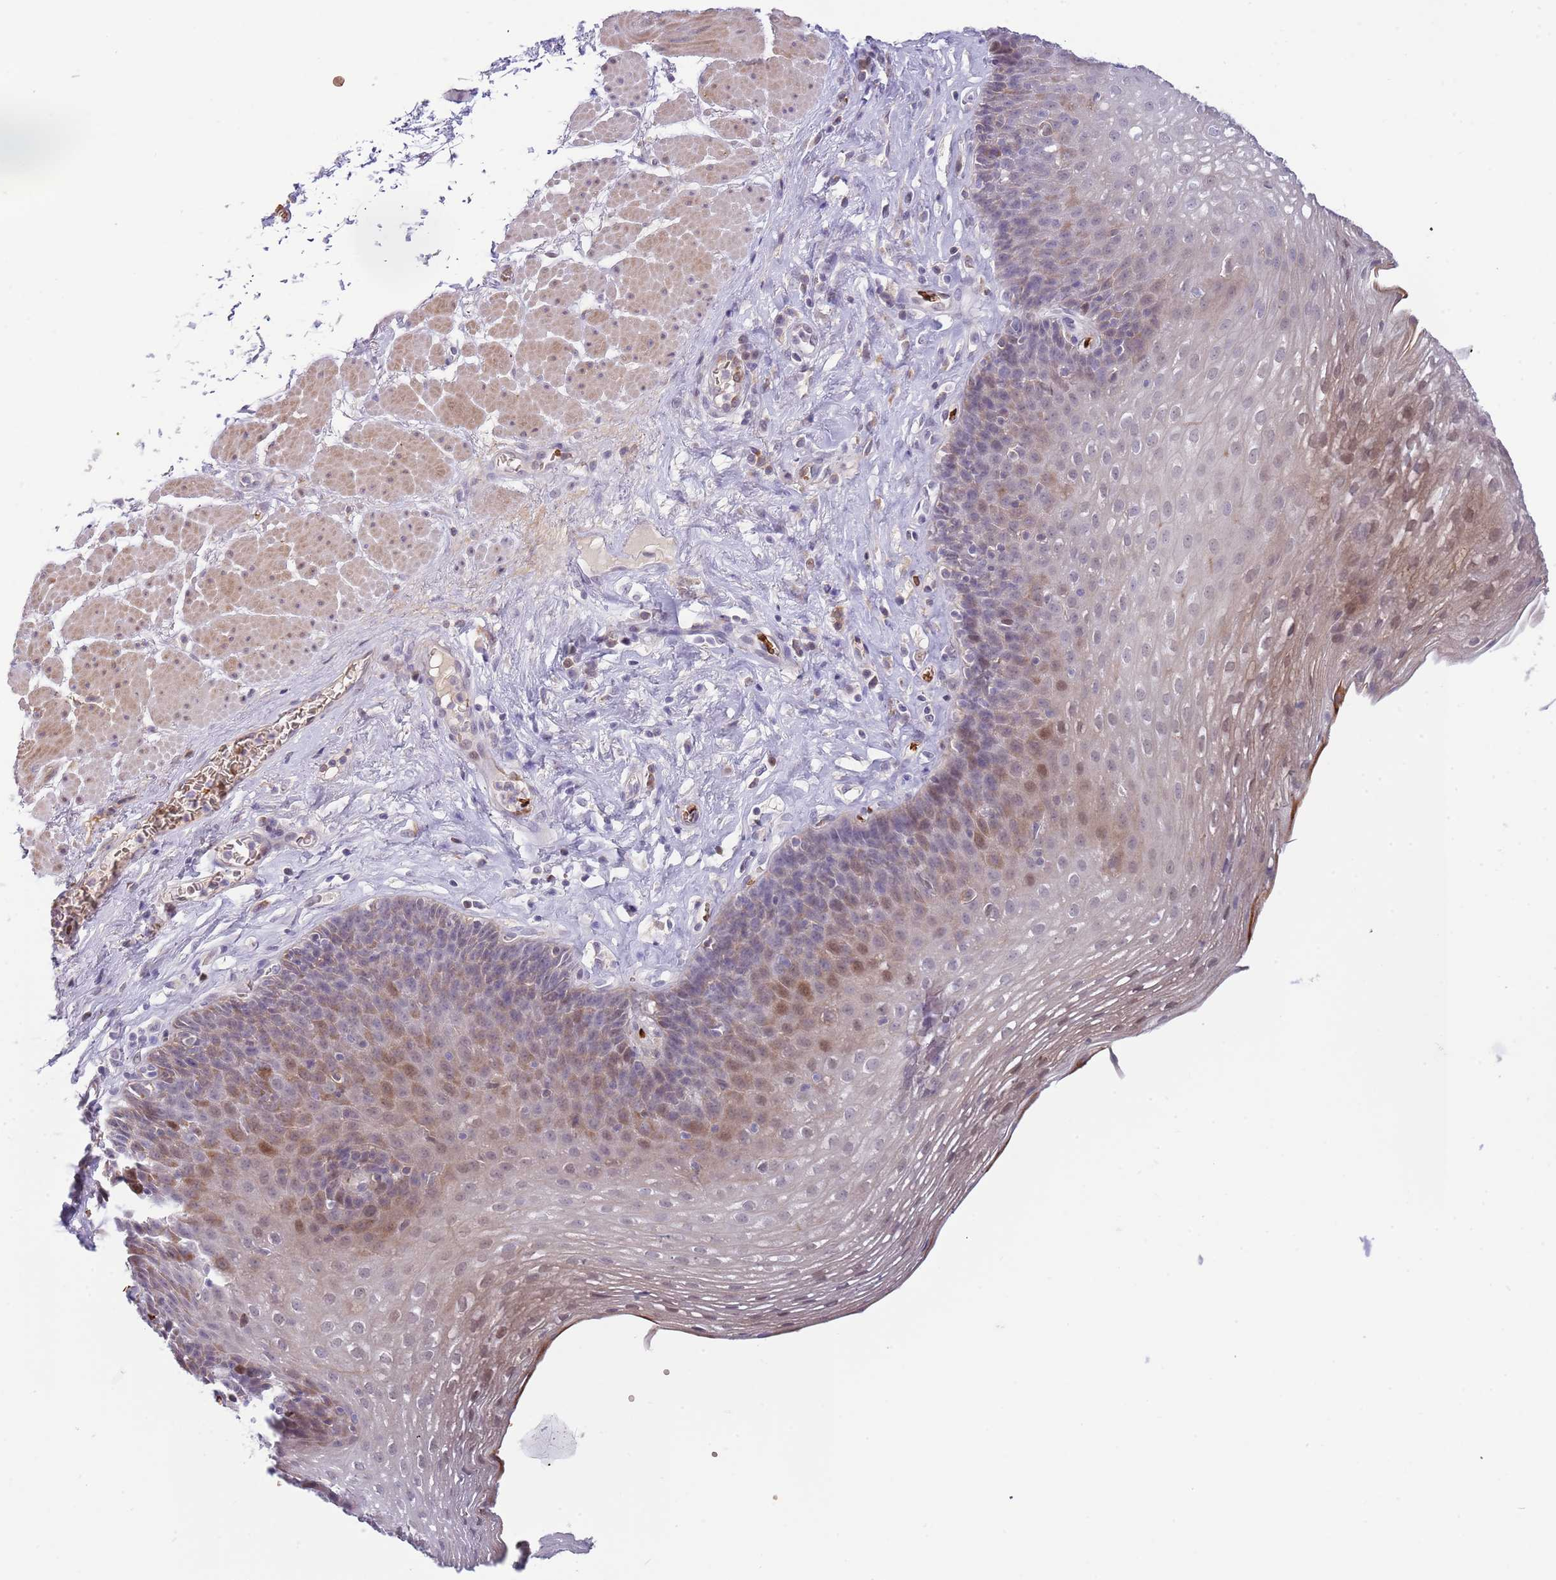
{"staining": {"intensity": "moderate", "quantity": "<25%", "location": "nuclear"}, "tissue": "esophagus", "cell_type": "Squamous epithelial cells", "image_type": "normal", "snomed": [{"axis": "morphology", "description": "Normal tissue, NOS"}, {"axis": "topography", "description": "Esophagus"}], "caption": "Approximately <25% of squamous epithelial cells in benign esophagus demonstrate moderate nuclear protein expression as visualized by brown immunohistochemical staining.", "gene": "LYPD6B", "patient": {"sex": "female", "age": 66}}